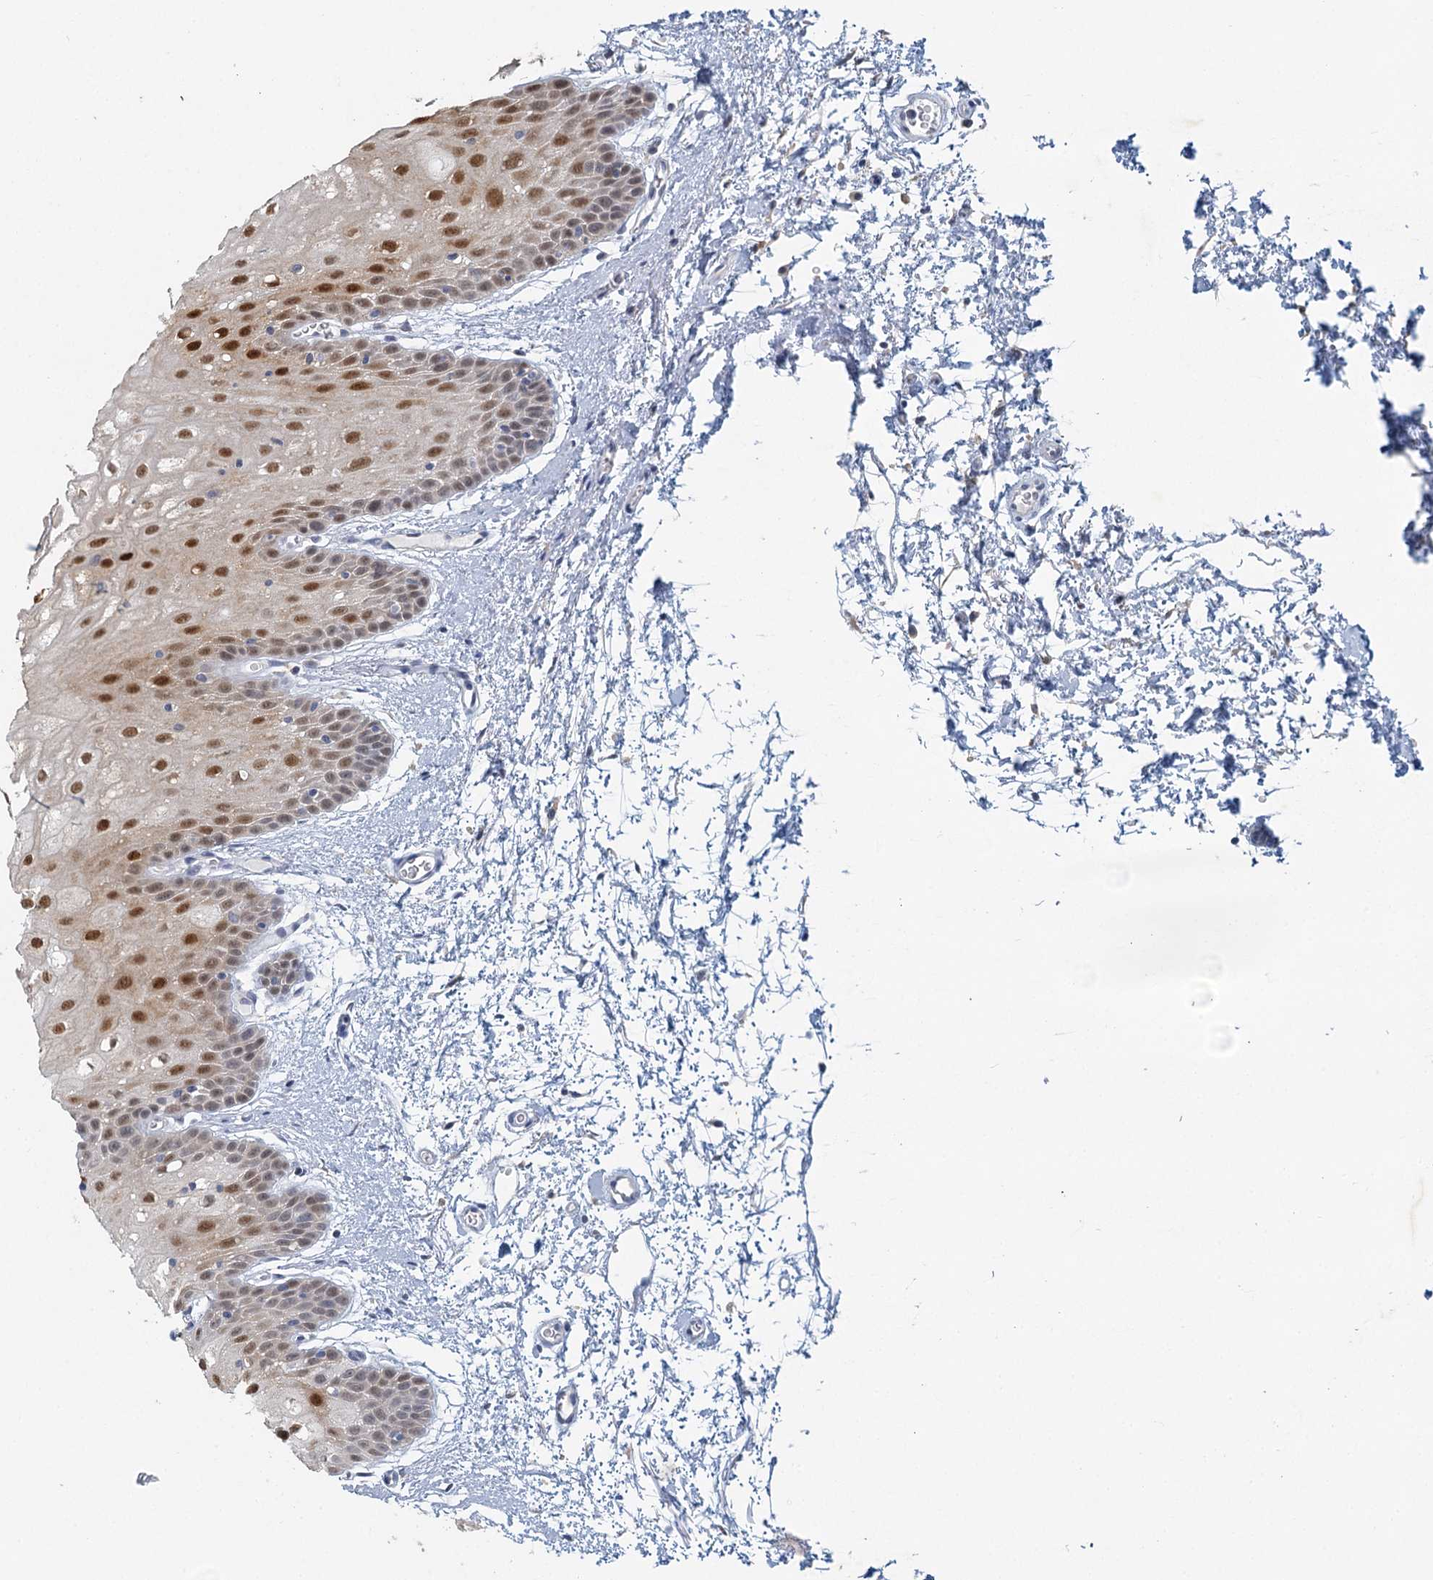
{"staining": {"intensity": "moderate", "quantity": ">75%", "location": "nuclear"}, "tissue": "oral mucosa", "cell_type": "Squamous epithelial cells", "image_type": "normal", "snomed": [{"axis": "morphology", "description": "Normal tissue, NOS"}, {"axis": "topography", "description": "Oral tissue"}, {"axis": "topography", "description": "Tounge, NOS"}], "caption": "Protein expression analysis of normal oral mucosa demonstrates moderate nuclear staining in approximately >75% of squamous epithelial cells.", "gene": "MYO7B", "patient": {"sex": "female", "age": 73}}